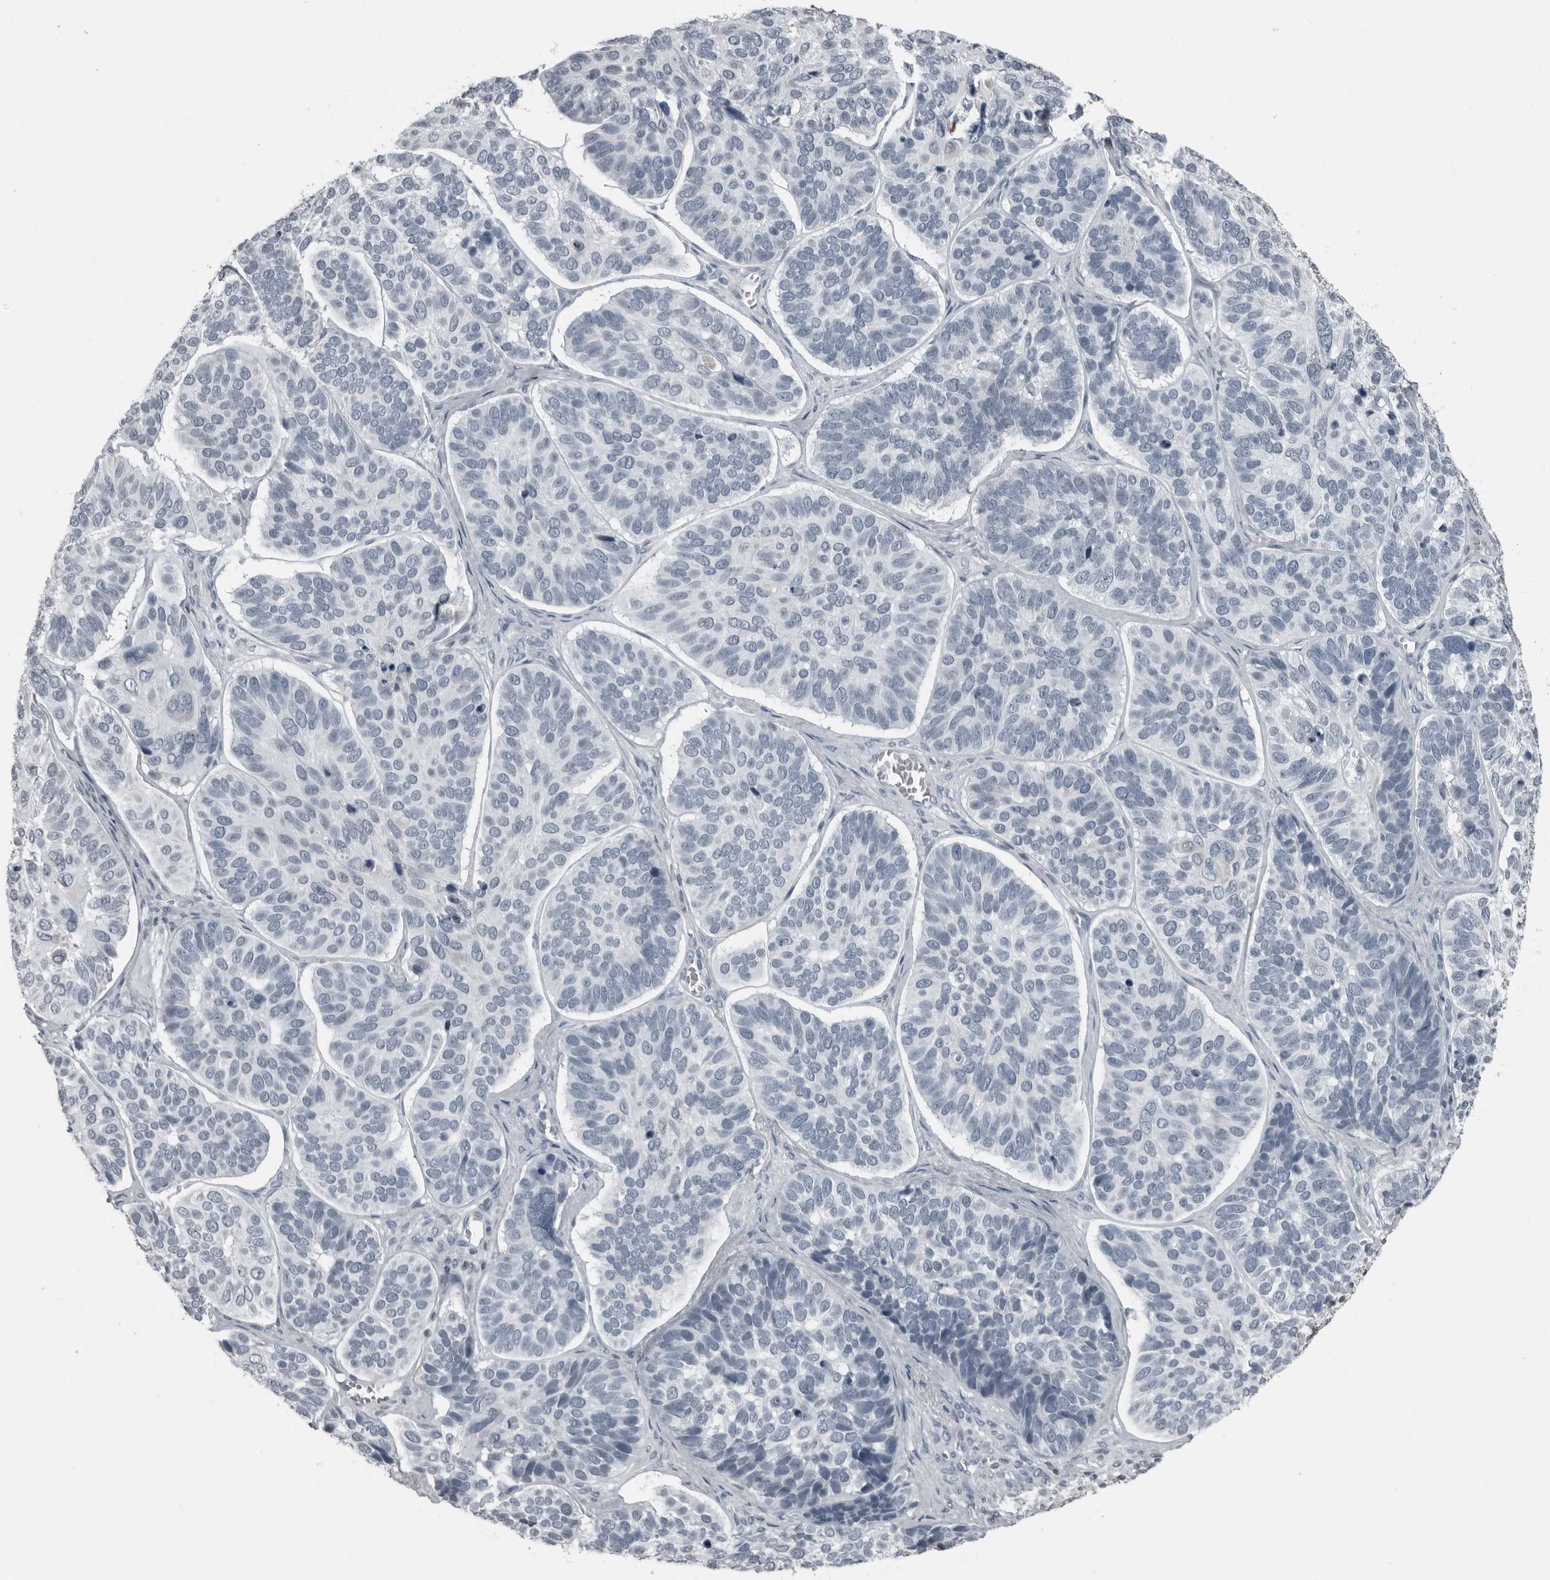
{"staining": {"intensity": "negative", "quantity": "none", "location": "none"}, "tissue": "skin cancer", "cell_type": "Tumor cells", "image_type": "cancer", "snomed": [{"axis": "morphology", "description": "Basal cell carcinoma"}, {"axis": "topography", "description": "Skin"}], "caption": "The image exhibits no staining of tumor cells in skin cancer (basal cell carcinoma). (DAB immunohistochemistry, high magnification).", "gene": "RTCA", "patient": {"sex": "male", "age": 62}}